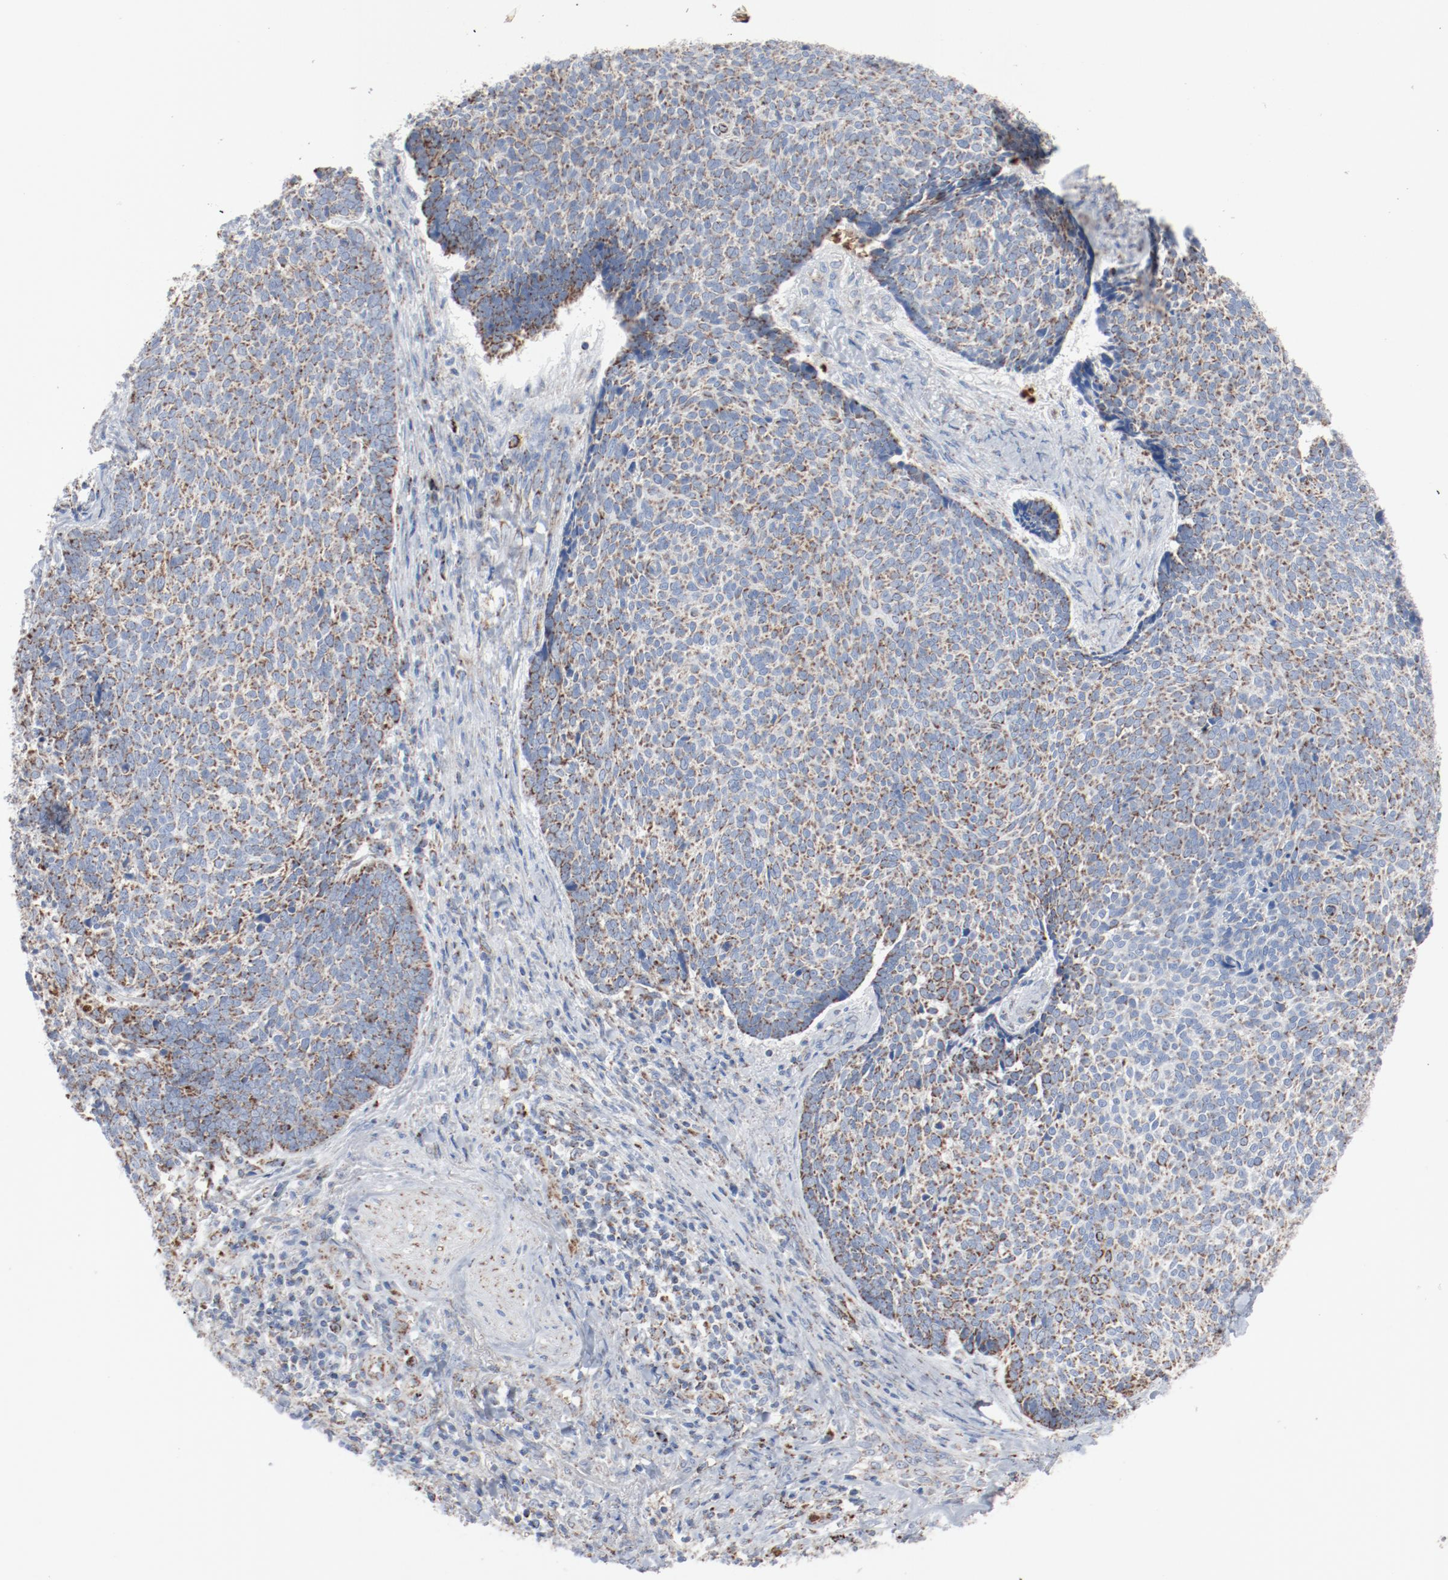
{"staining": {"intensity": "weak", "quantity": ">75%", "location": "cytoplasmic/membranous"}, "tissue": "skin cancer", "cell_type": "Tumor cells", "image_type": "cancer", "snomed": [{"axis": "morphology", "description": "Basal cell carcinoma"}, {"axis": "topography", "description": "Skin"}], "caption": "The photomicrograph demonstrates a brown stain indicating the presence of a protein in the cytoplasmic/membranous of tumor cells in skin cancer.", "gene": "NDUFB8", "patient": {"sex": "male", "age": 84}}